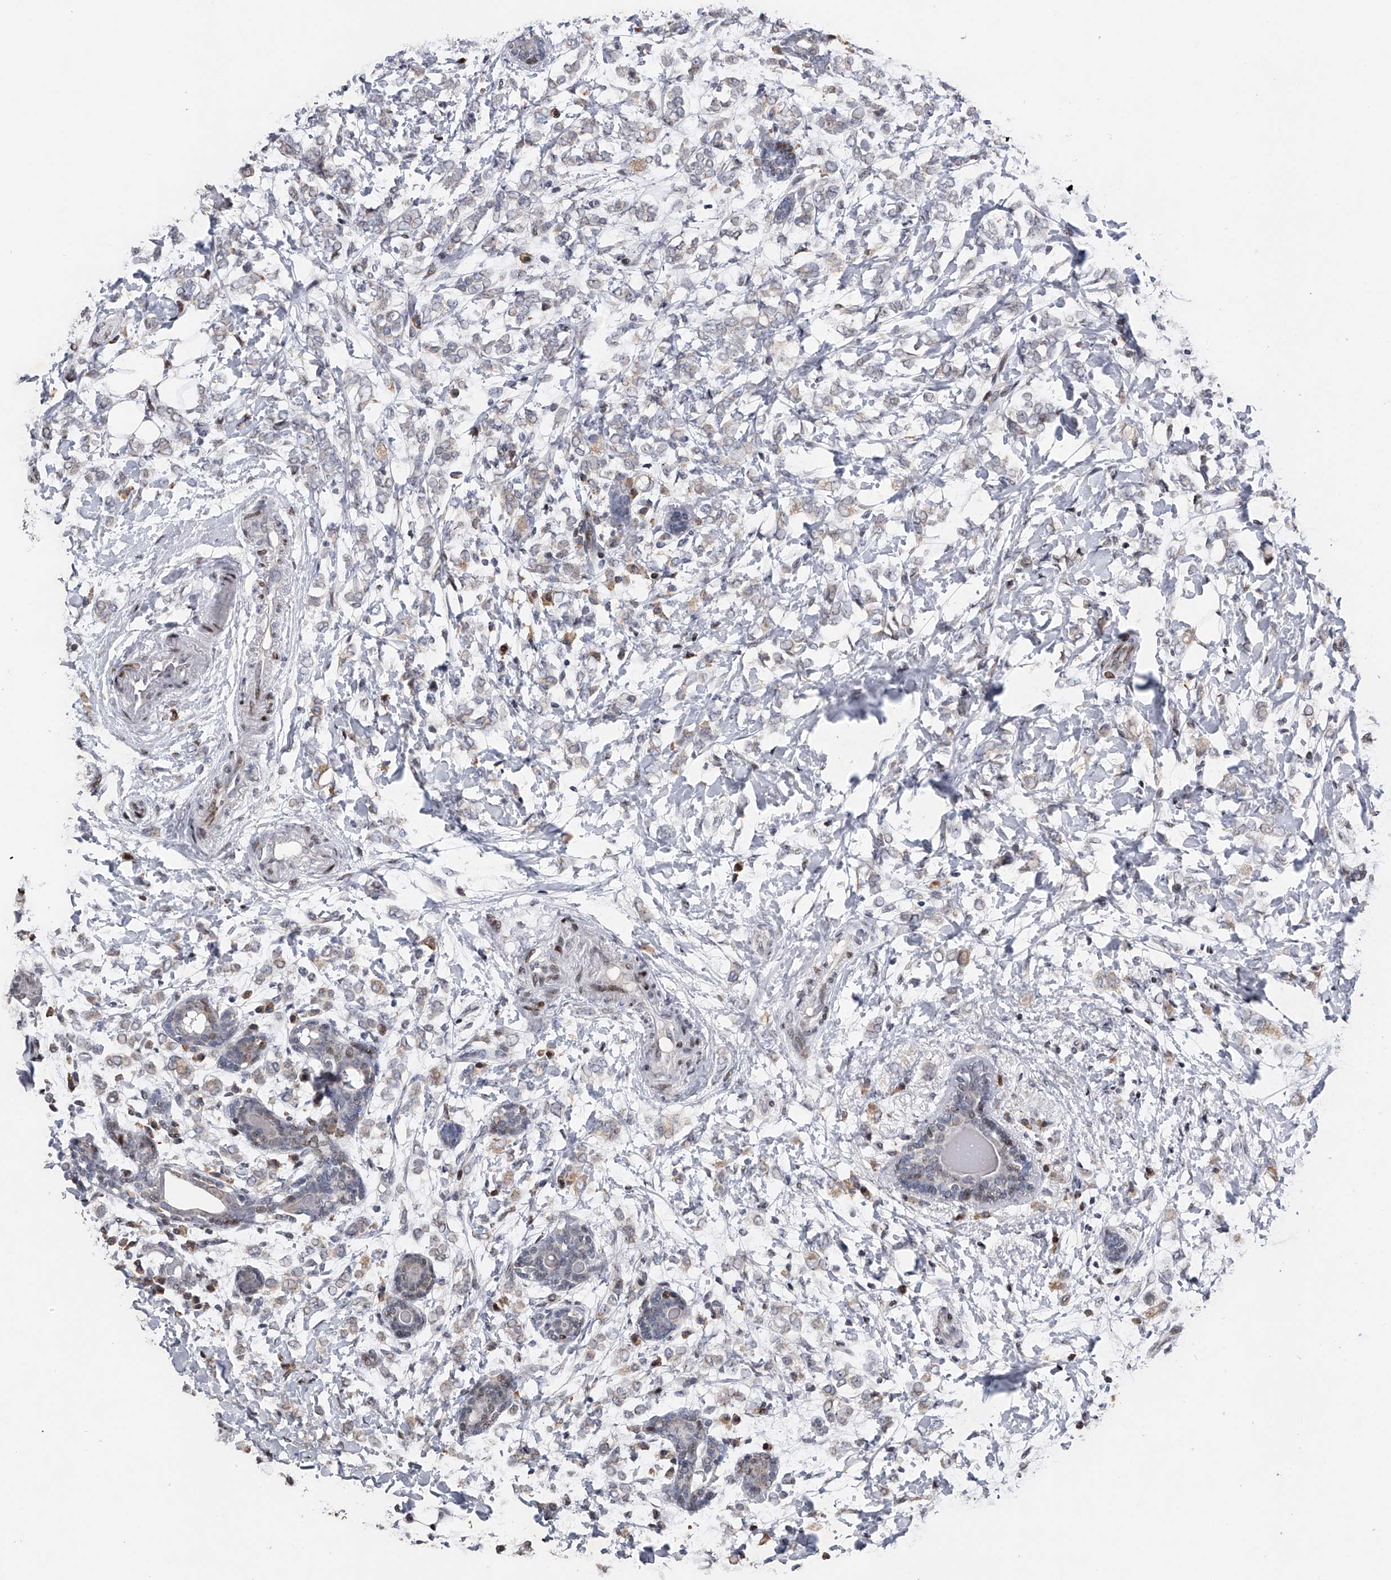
{"staining": {"intensity": "negative", "quantity": "none", "location": "none"}, "tissue": "breast cancer", "cell_type": "Tumor cells", "image_type": "cancer", "snomed": [{"axis": "morphology", "description": "Normal tissue, NOS"}, {"axis": "morphology", "description": "Lobular carcinoma"}, {"axis": "topography", "description": "Breast"}], "caption": "High power microscopy histopathology image of an immunohistochemistry (IHC) photomicrograph of lobular carcinoma (breast), revealing no significant expression in tumor cells.", "gene": "RWDD2A", "patient": {"sex": "female", "age": 47}}